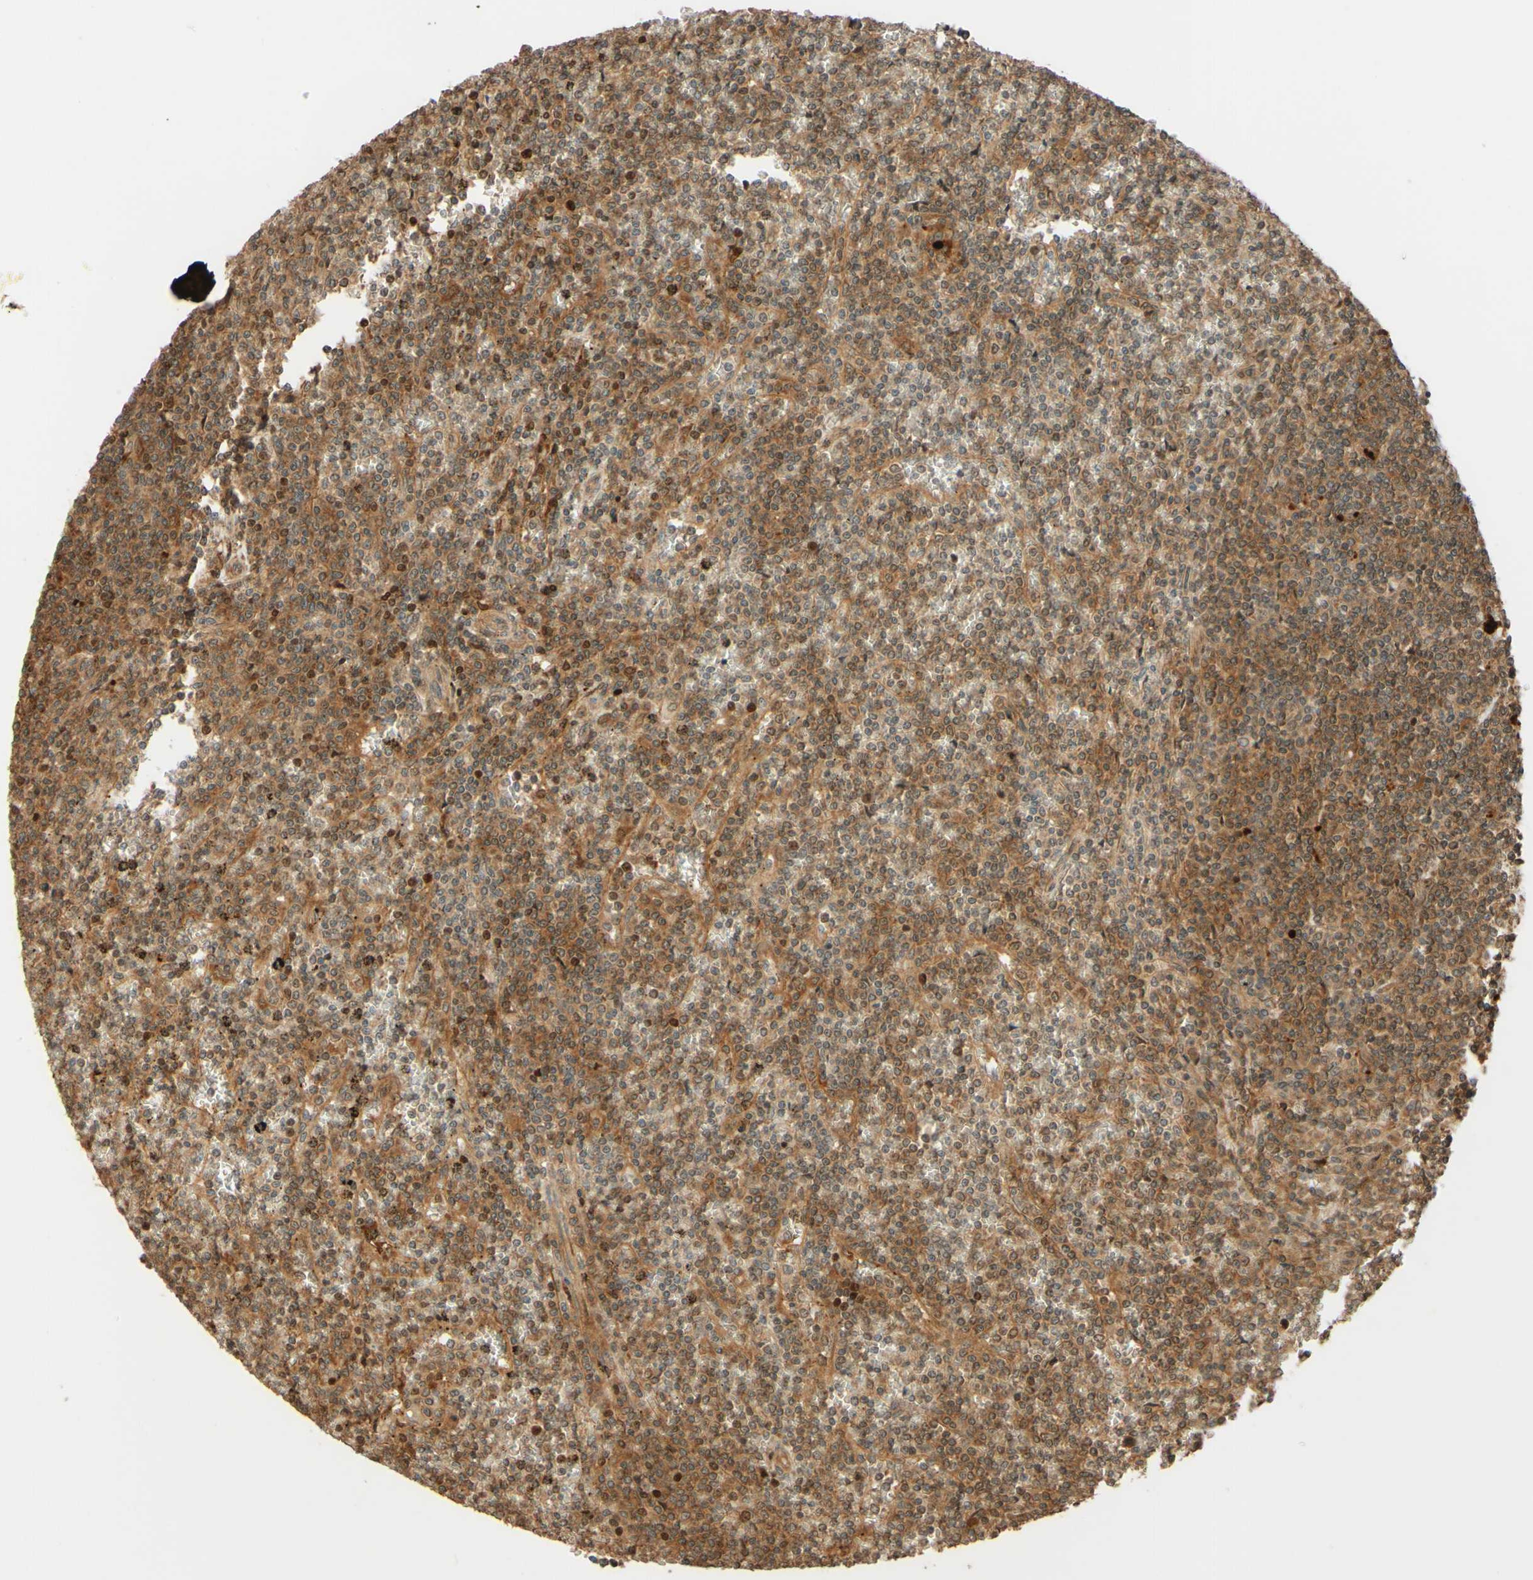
{"staining": {"intensity": "moderate", "quantity": ">75%", "location": "cytoplasmic/membranous"}, "tissue": "lymphoma", "cell_type": "Tumor cells", "image_type": "cancer", "snomed": [{"axis": "morphology", "description": "Malignant lymphoma, non-Hodgkin's type, Low grade"}, {"axis": "topography", "description": "Spleen"}], "caption": "Lymphoma tissue demonstrates moderate cytoplasmic/membranous expression in approximately >75% of tumor cells, visualized by immunohistochemistry.", "gene": "RNF19A", "patient": {"sex": "female", "age": 19}}